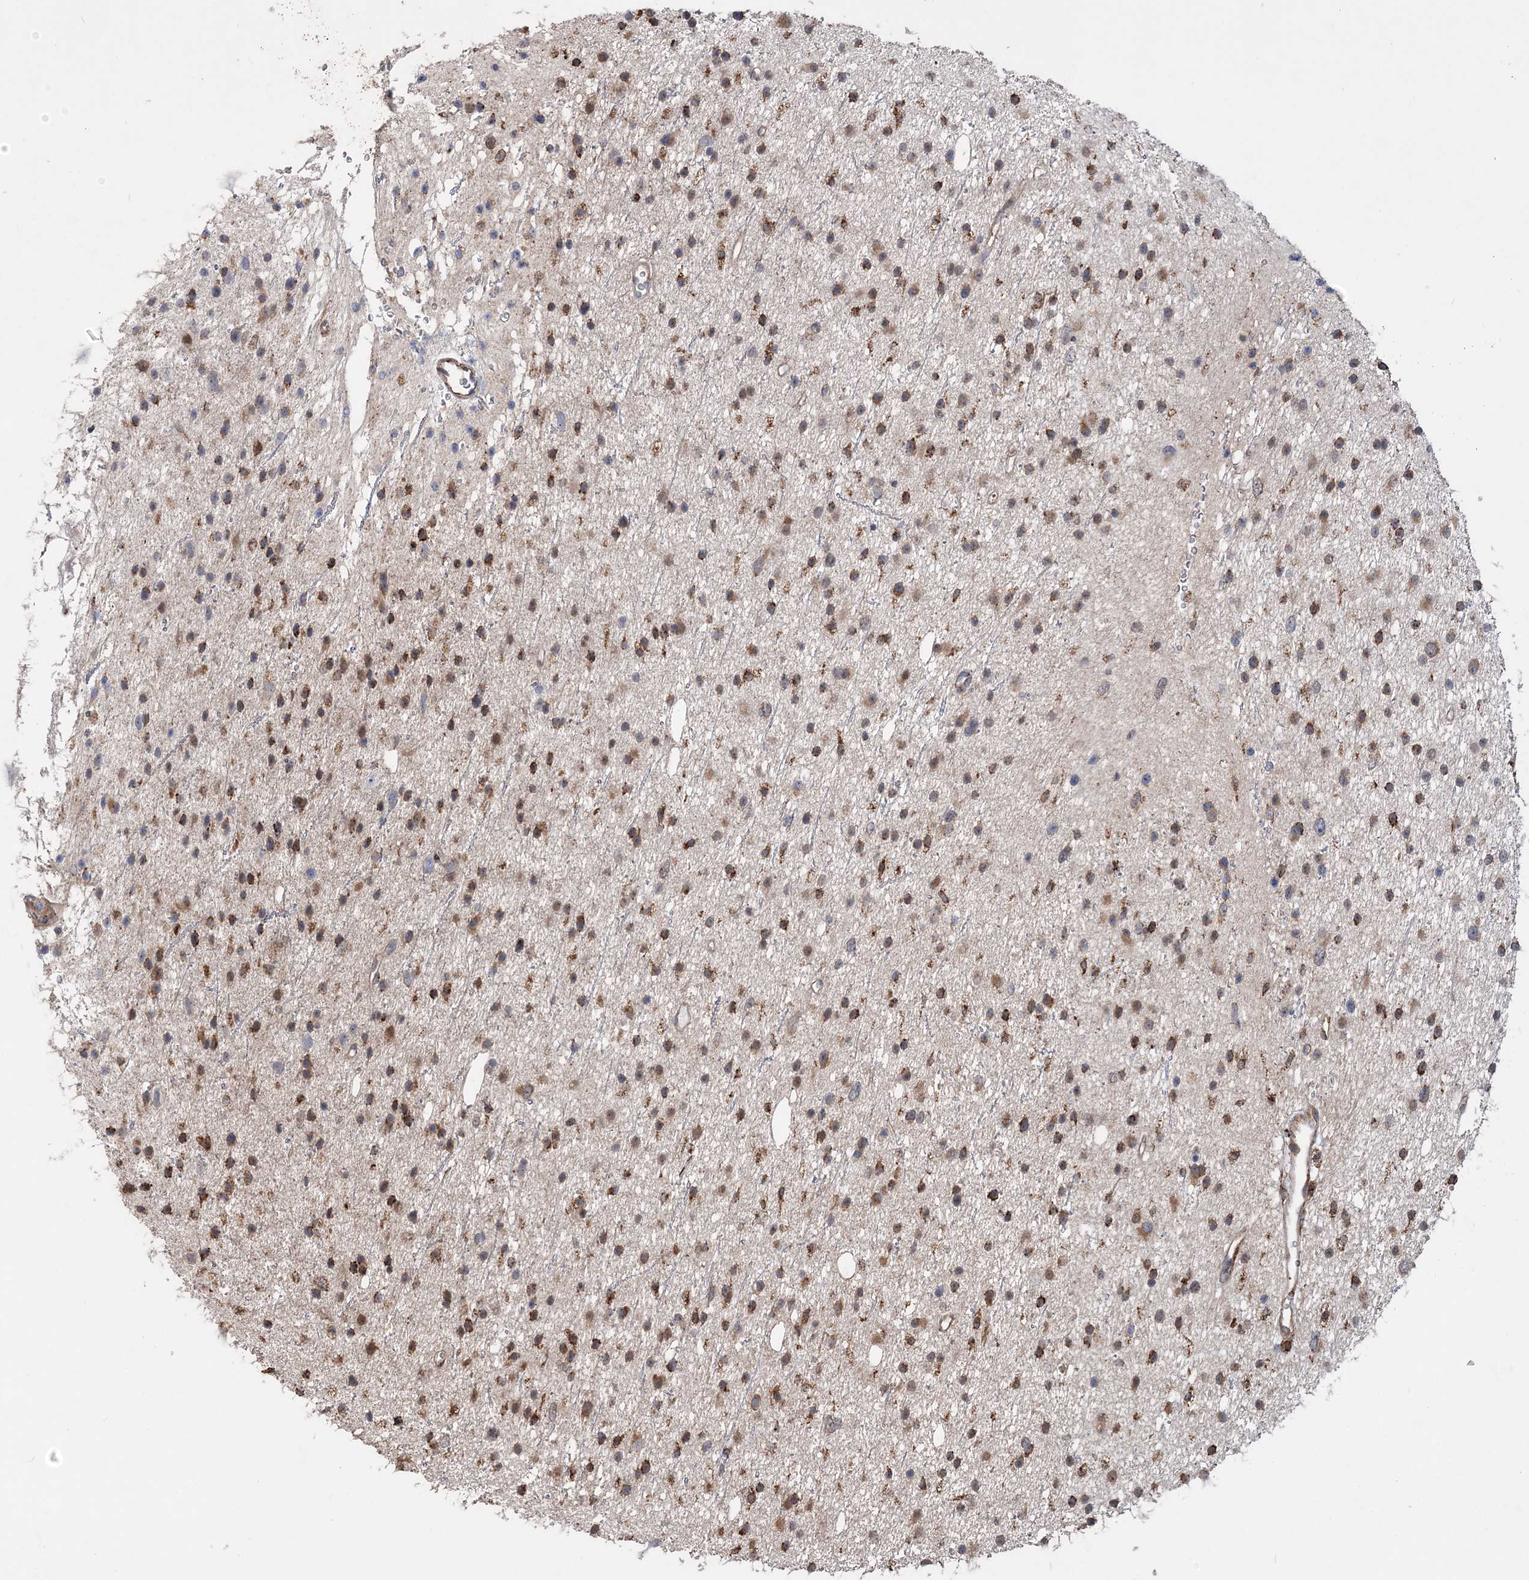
{"staining": {"intensity": "moderate", "quantity": ">75%", "location": "cytoplasmic/membranous"}, "tissue": "glioma", "cell_type": "Tumor cells", "image_type": "cancer", "snomed": [{"axis": "morphology", "description": "Glioma, malignant, Low grade"}, {"axis": "topography", "description": "Cerebral cortex"}], "caption": "Immunohistochemical staining of malignant glioma (low-grade) reveals medium levels of moderate cytoplasmic/membranous protein positivity in about >75% of tumor cells.", "gene": "WDR12", "patient": {"sex": "female", "age": 39}}